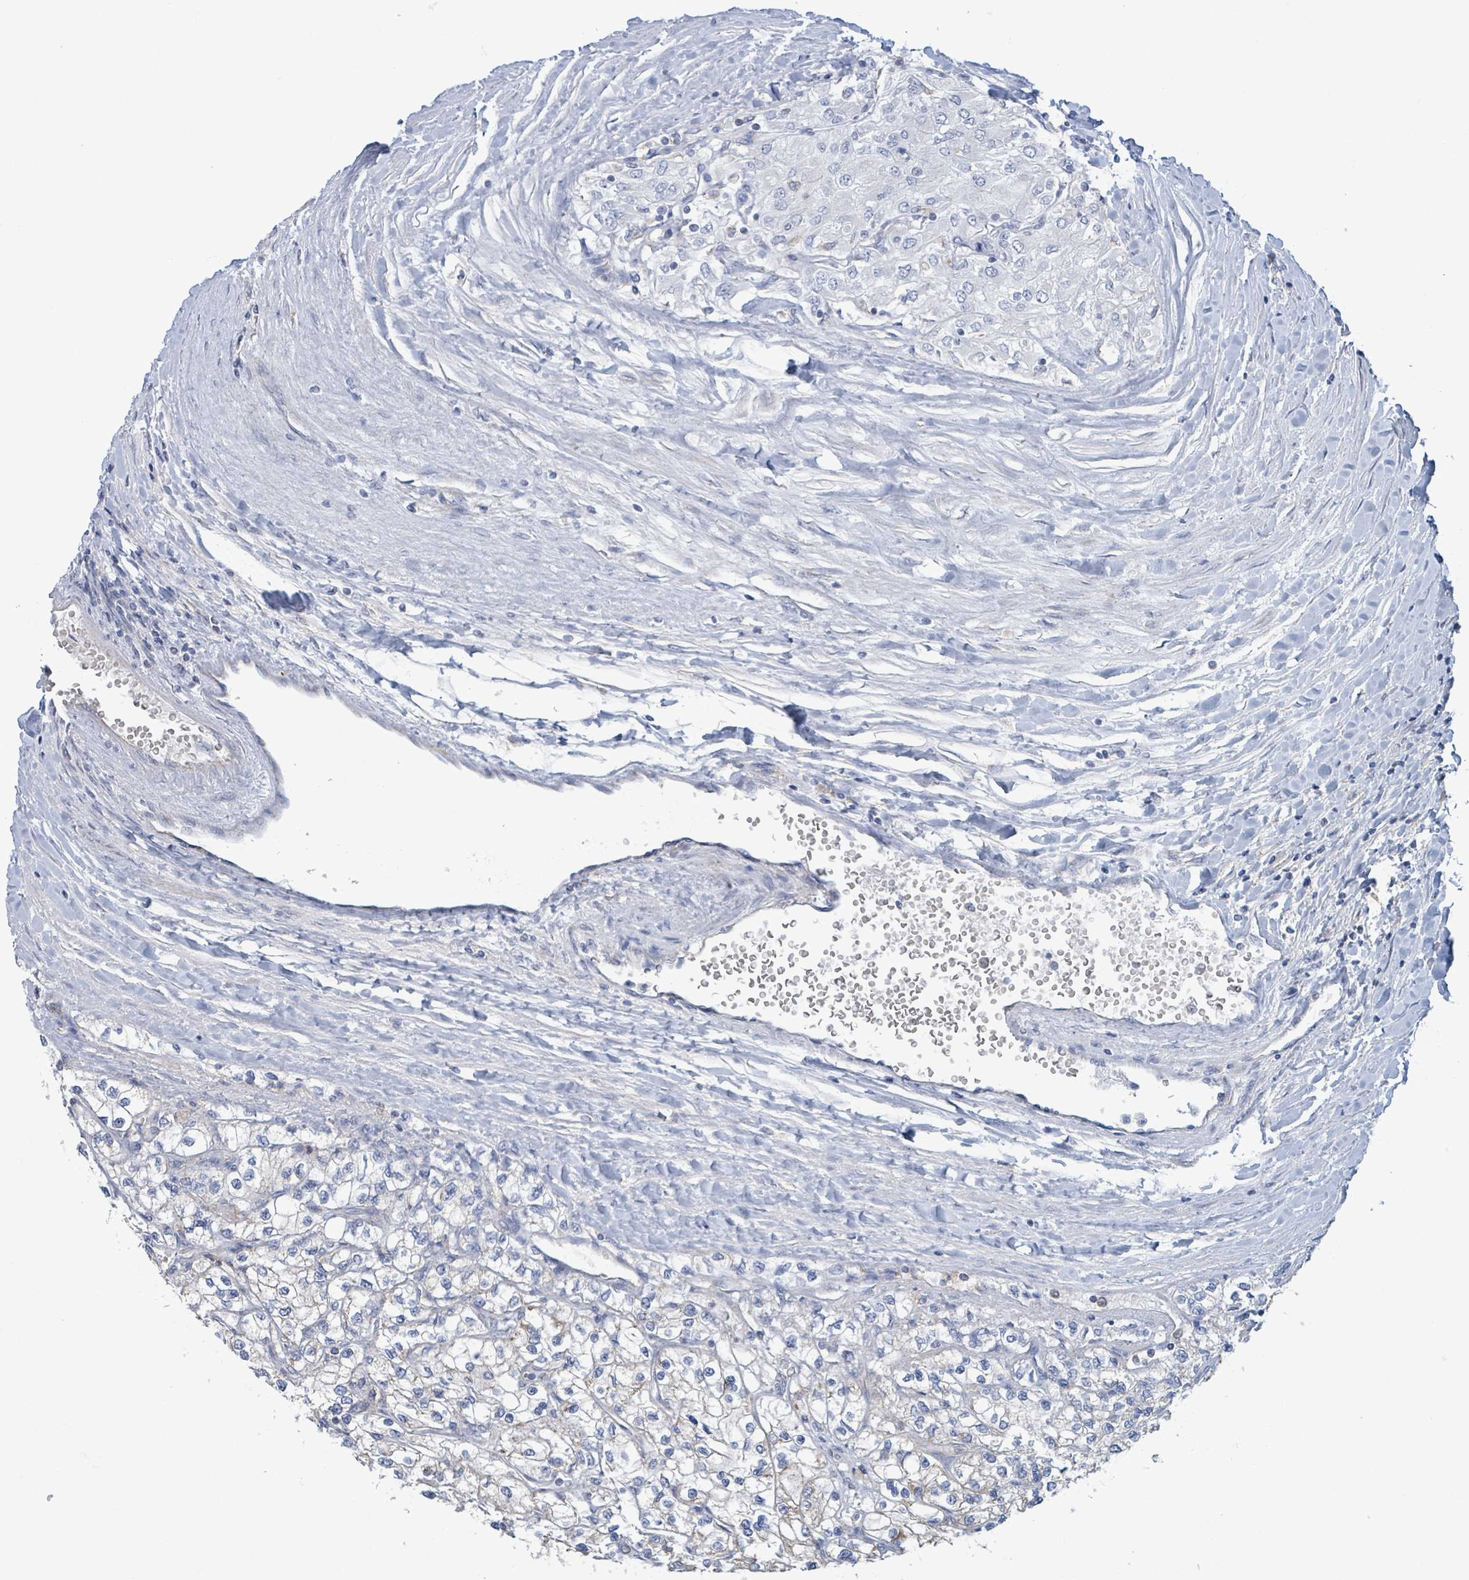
{"staining": {"intensity": "negative", "quantity": "none", "location": "none"}, "tissue": "renal cancer", "cell_type": "Tumor cells", "image_type": "cancer", "snomed": [{"axis": "morphology", "description": "Adenocarcinoma, NOS"}, {"axis": "topography", "description": "Kidney"}], "caption": "A high-resolution micrograph shows immunohistochemistry (IHC) staining of adenocarcinoma (renal), which displays no significant staining in tumor cells.", "gene": "AKR1C4", "patient": {"sex": "male", "age": 80}}